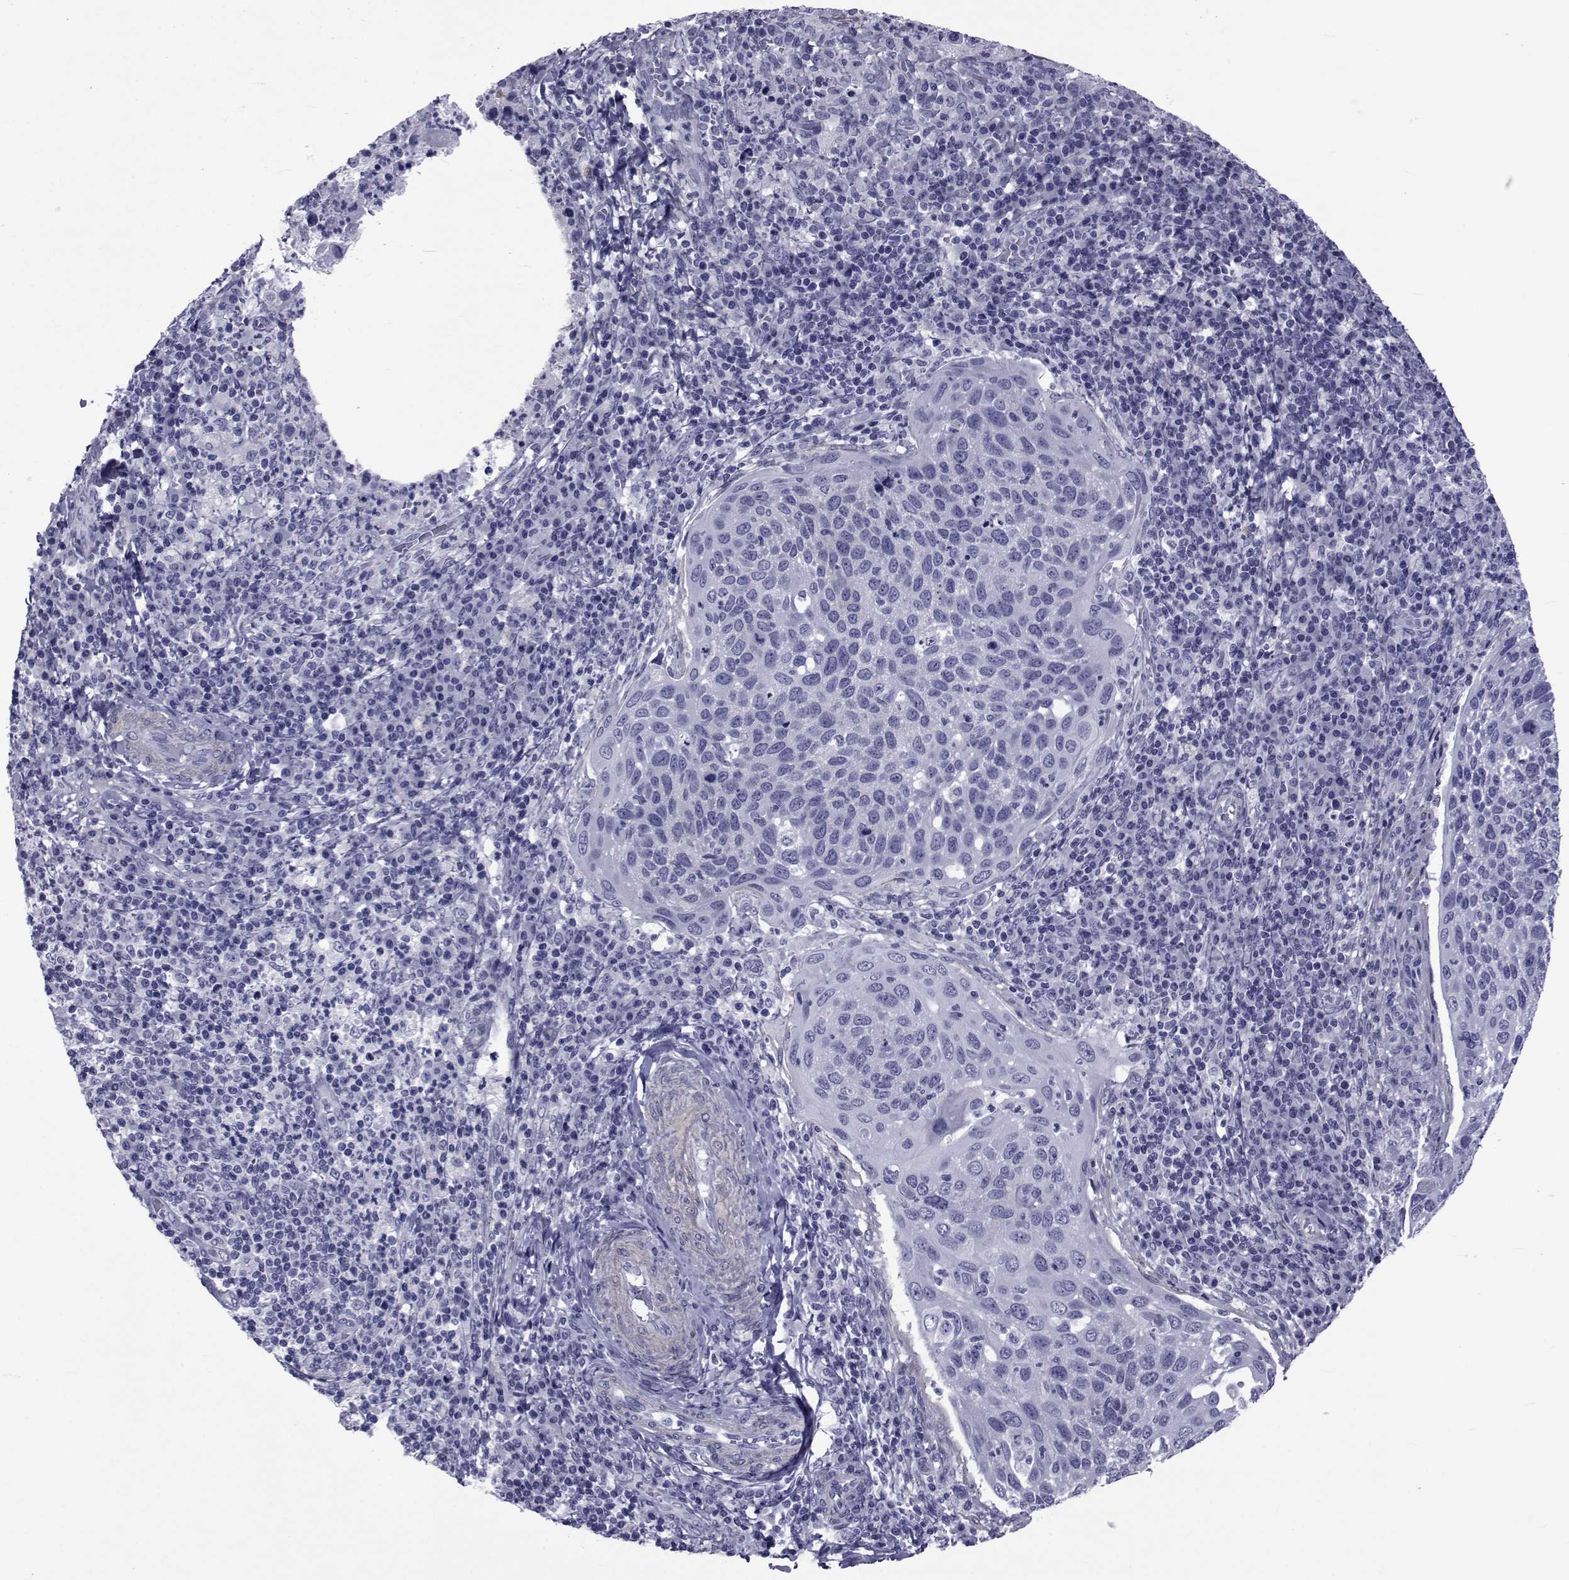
{"staining": {"intensity": "negative", "quantity": "none", "location": "none"}, "tissue": "cervical cancer", "cell_type": "Tumor cells", "image_type": "cancer", "snomed": [{"axis": "morphology", "description": "Squamous cell carcinoma, NOS"}, {"axis": "topography", "description": "Cervix"}], "caption": "DAB immunohistochemical staining of squamous cell carcinoma (cervical) reveals no significant staining in tumor cells.", "gene": "GKAP1", "patient": {"sex": "female", "age": 54}}